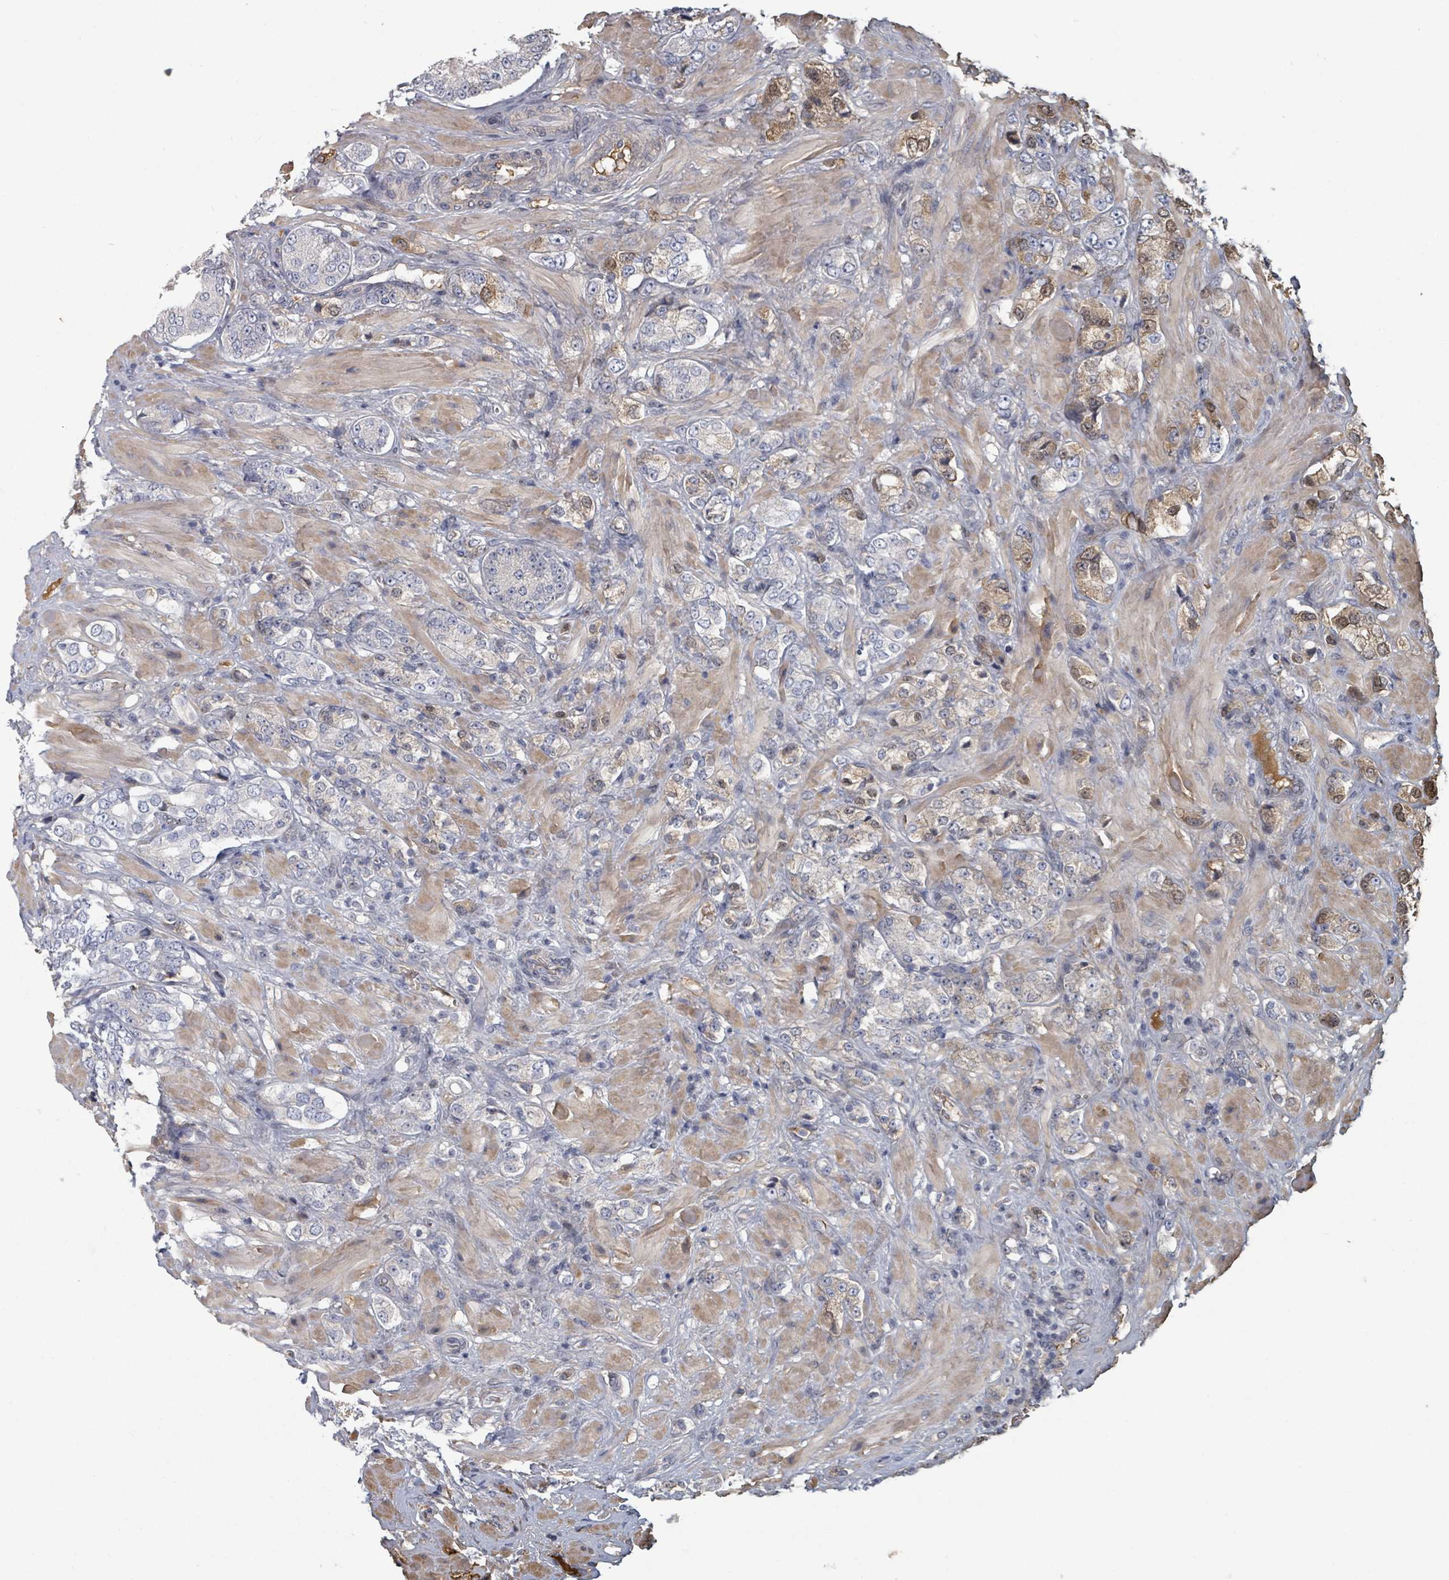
{"staining": {"intensity": "moderate", "quantity": "<25%", "location": "cytoplasmic/membranous"}, "tissue": "prostate cancer", "cell_type": "Tumor cells", "image_type": "cancer", "snomed": [{"axis": "morphology", "description": "Adenocarcinoma, High grade"}, {"axis": "topography", "description": "Prostate and seminal vesicle, NOS"}], "caption": "Immunohistochemistry photomicrograph of neoplastic tissue: prostate cancer stained using immunohistochemistry (IHC) demonstrates low levels of moderate protein expression localized specifically in the cytoplasmic/membranous of tumor cells, appearing as a cytoplasmic/membranous brown color.", "gene": "GABBR1", "patient": {"sex": "male", "age": 64}}